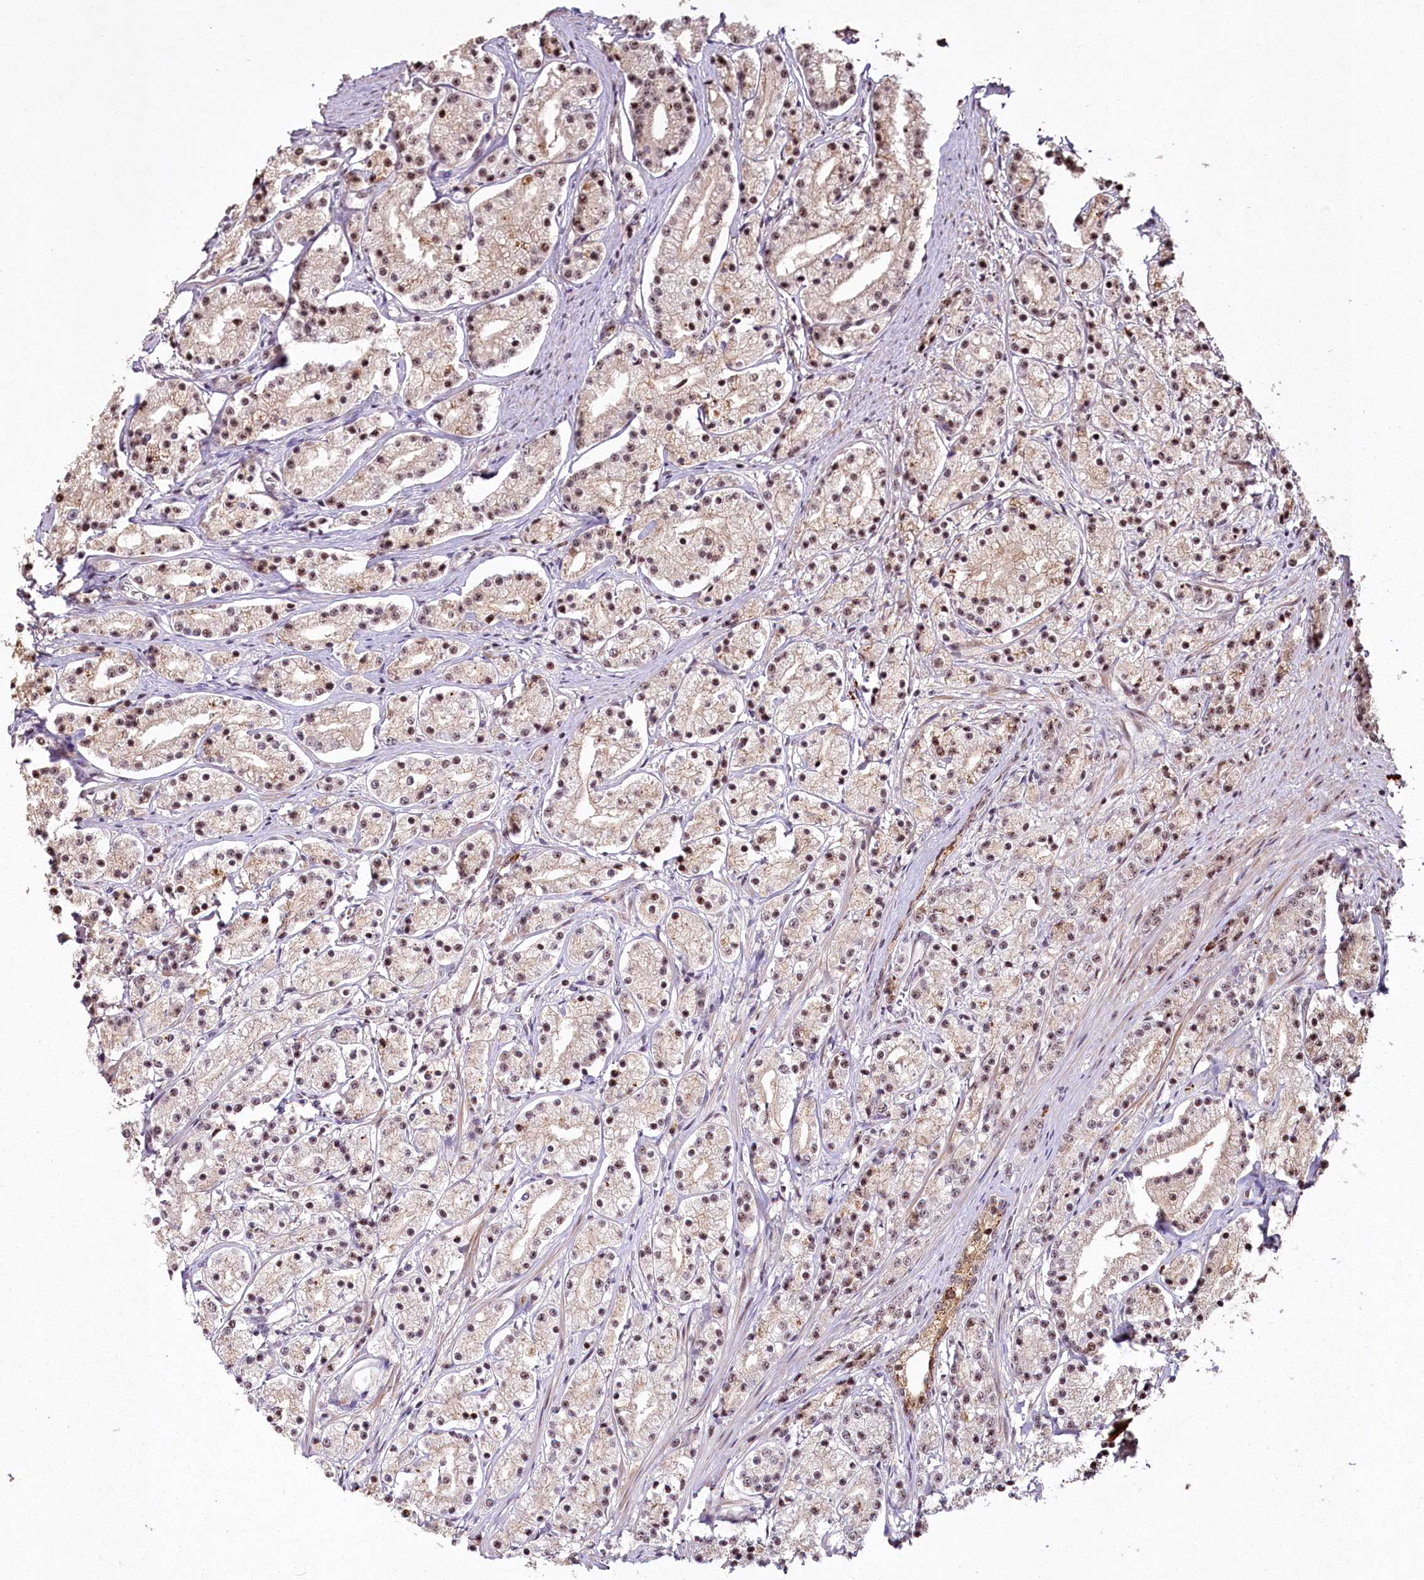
{"staining": {"intensity": "weak", "quantity": ">75%", "location": "nuclear"}, "tissue": "prostate cancer", "cell_type": "Tumor cells", "image_type": "cancer", "snomed": [{"axis": "morphology", "description": "Adenocarcinoma, High grade"}, {"axis": "topography", "description": "Prostate"}], "caption": "Weak nuclear positivity is appreciated in about >75% of tumor cells in prostate high-grade adenocarcinoma.", "gene": "PYROXD1", "patient": {"sex": "male", "age": 69}}